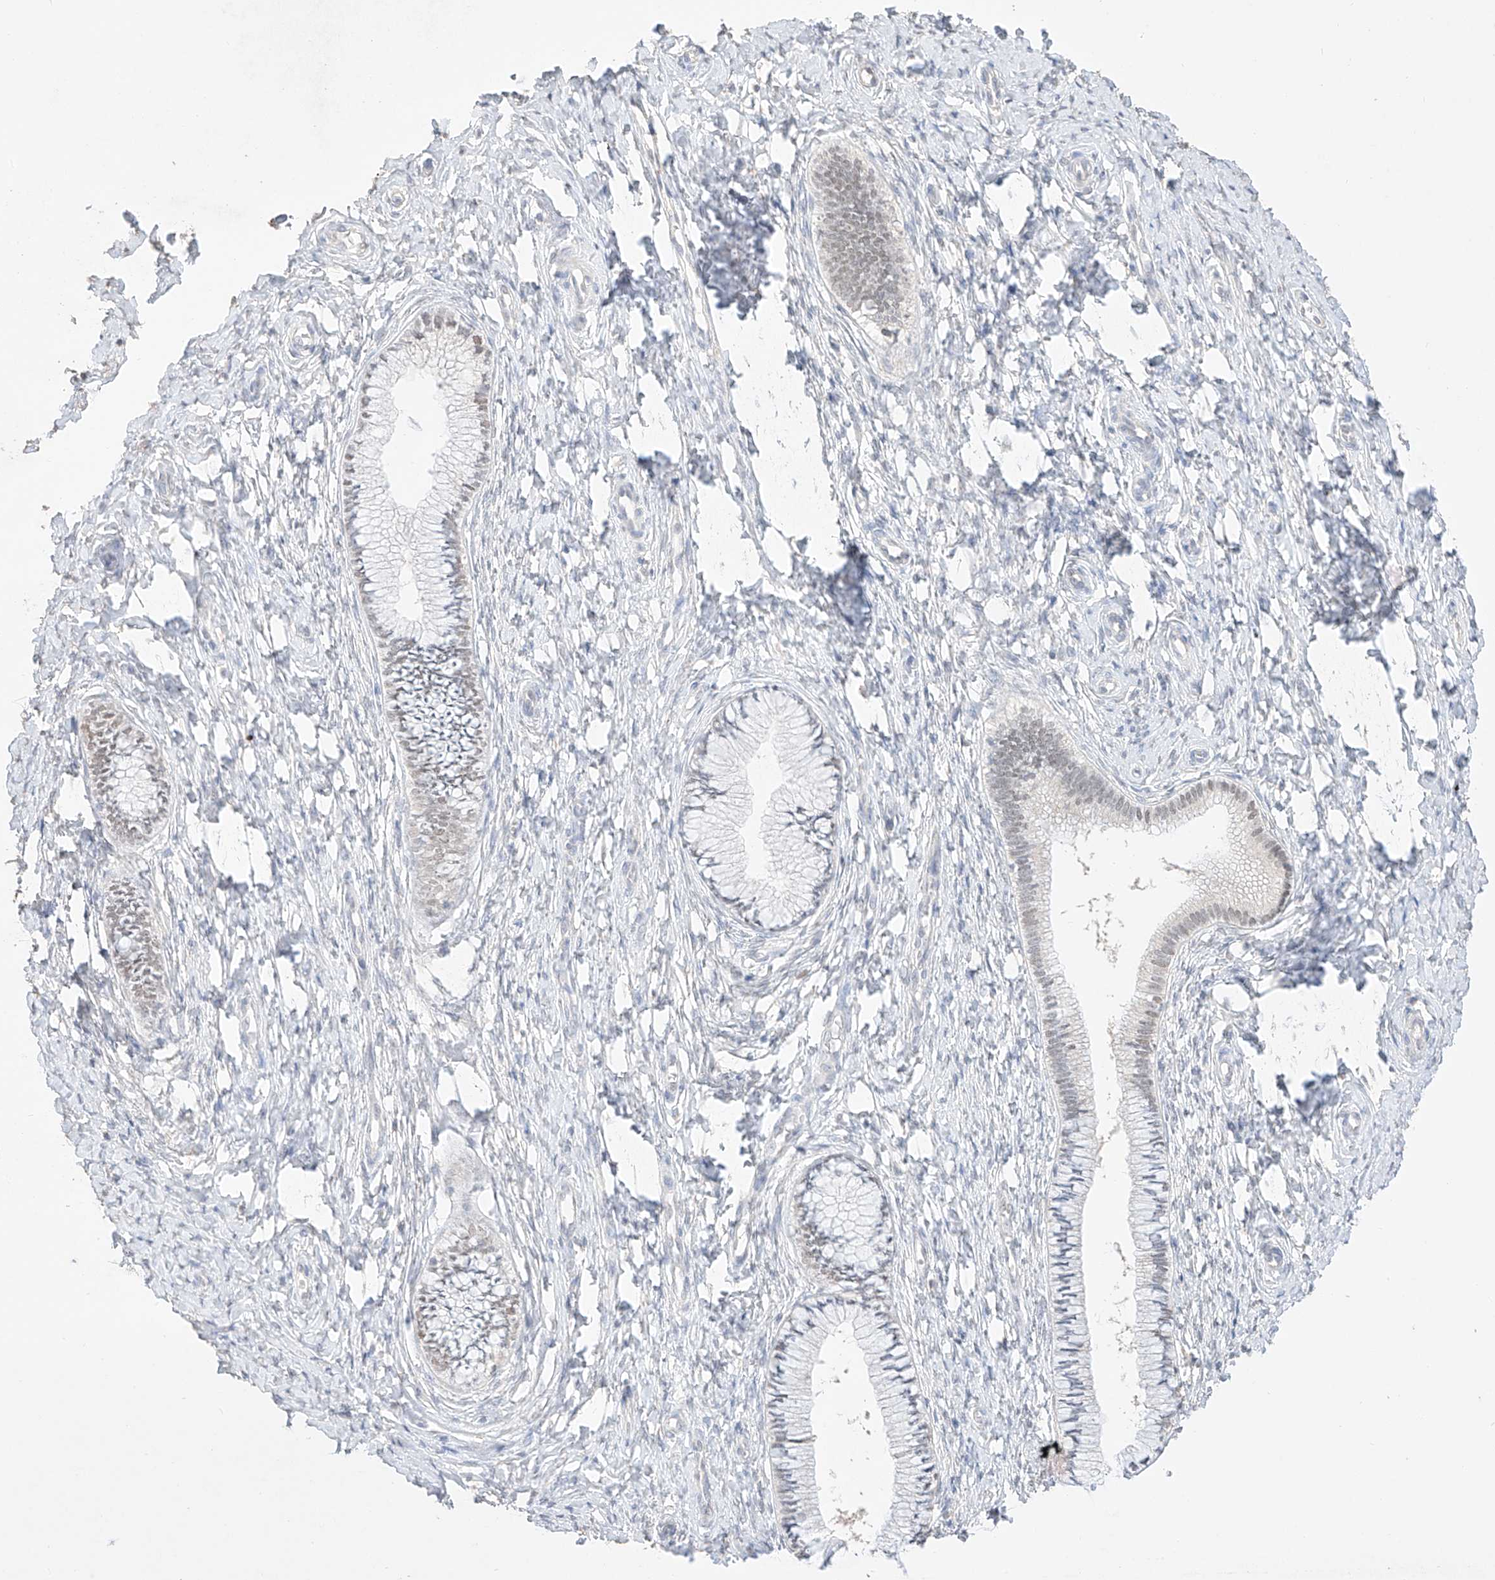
{"staining": {"intensity": "weak", "quantity": "<25%", "location": "nuclear"}, "tissue": "cervix", "cell_type": "Glandular cells", "image_type": "normal", "snomed": [{"axis": "morphology", "description": "Normal tissue, NOS"}, {"axis": "topography", "description": "Cervix"}], "caption": "Glandular cells are negative for brown protein staining in normal cervix. Brightfield microscopy of IHC stained with DAB (brown) and hematoxylin (blue), captured at high magnification.", "gene": "APIP", "patient": {"sex": "female", "age": 36}}